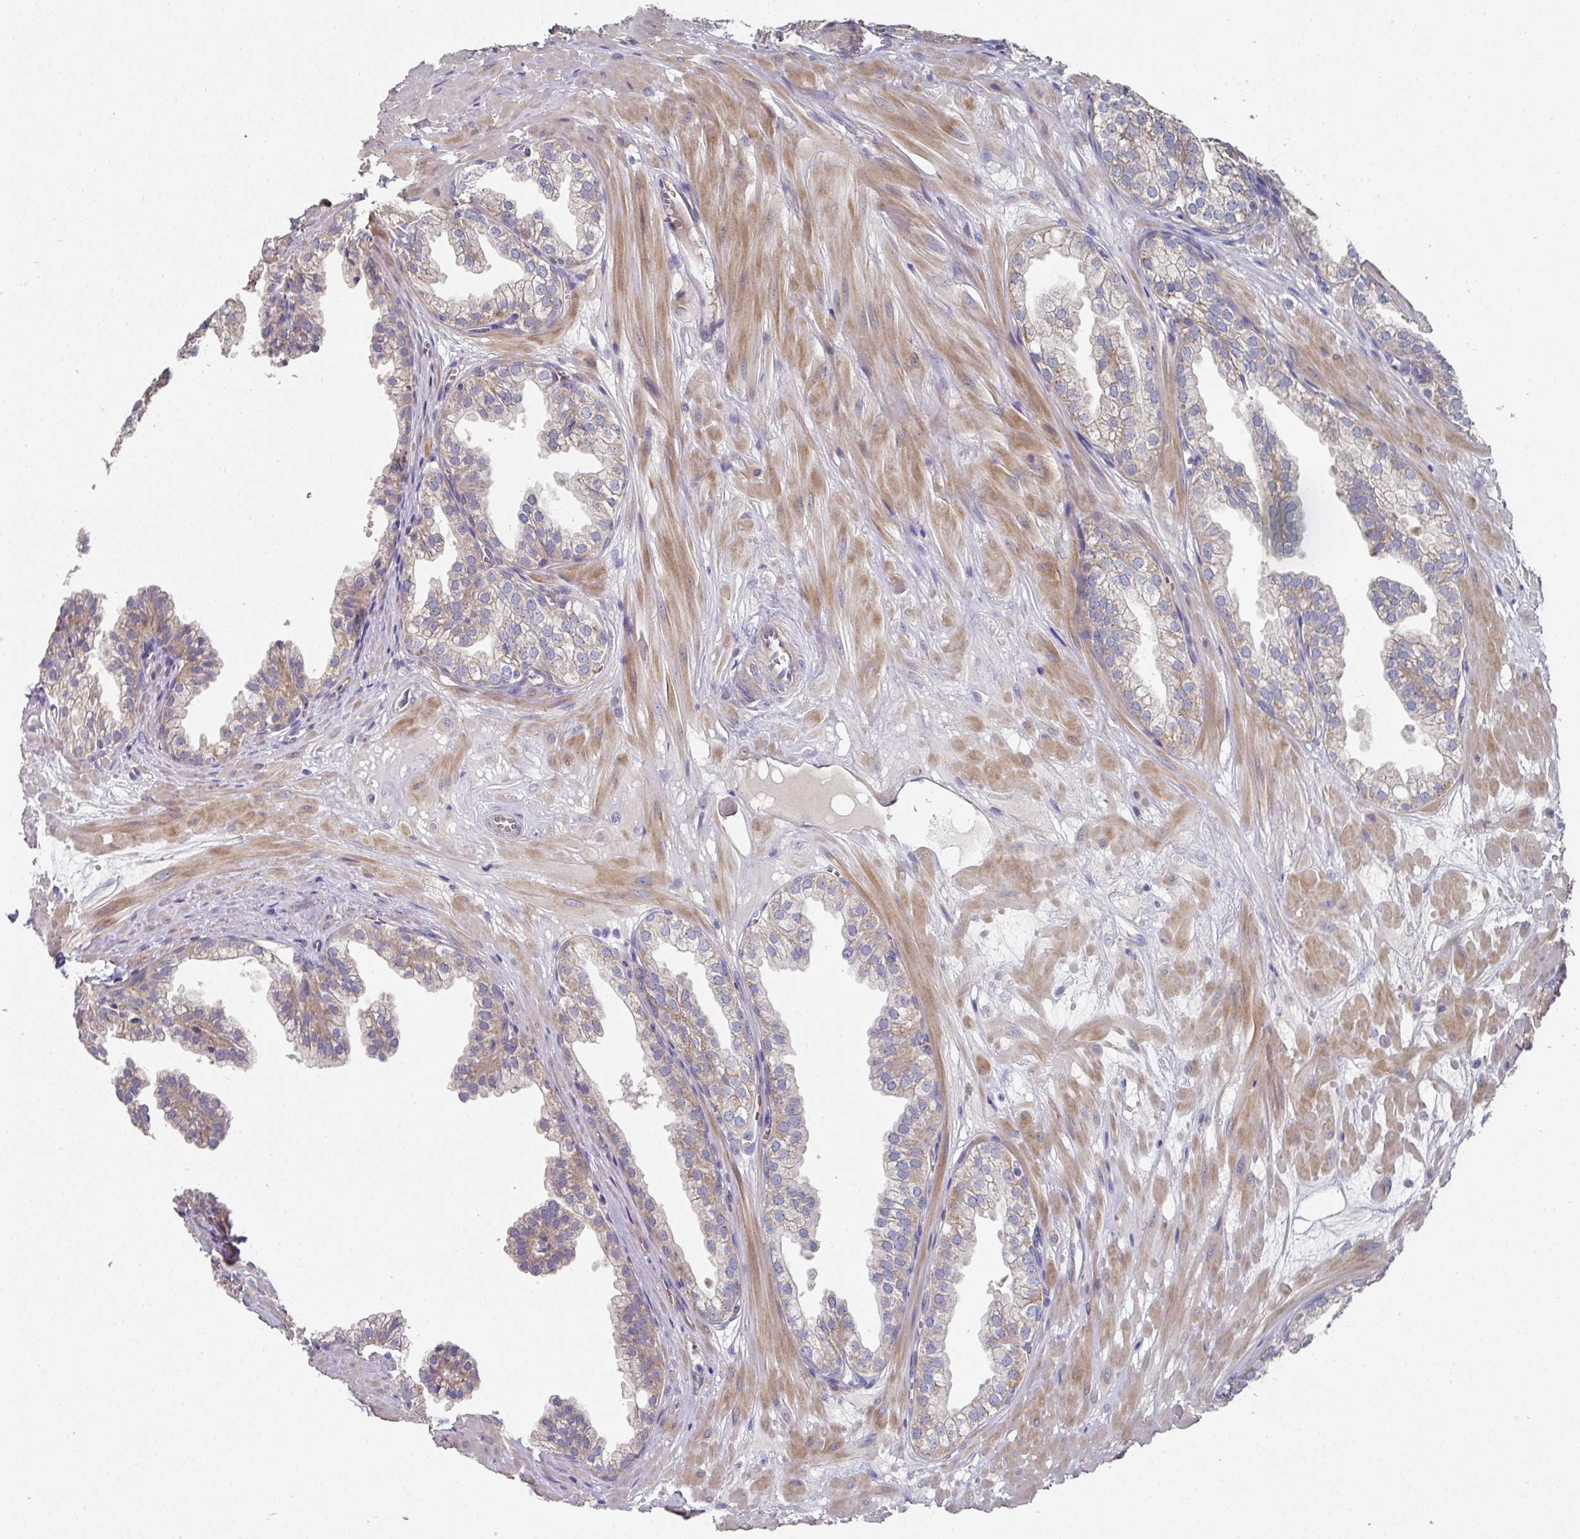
{"staining": {"intensity": "moderate", "quantity": "<25%", "location": "cytoplasmic/membranous"}, "tissue": "prostate", "cell_type": "Glandular cells", "image_type": "normal", "snomed": [{"axis": "morphology", "description": "Normal tissue, NOS"}, {"axis": "topography", "description": "Prostate"}, {"axis": "topography", "description": "Peripheral nerve tissue"}], "caption": "Moderate cytoplasmic/membranous positivity is appreciated in approximately <25% of glandular cells in unremarkable prostate. (DAB (3,3'-diaminobenzidine) = brown stain, brightfield microscopy at high magnification).", "gene": "PYROXD2", "patient": {"sex": "male", "age": 55}}